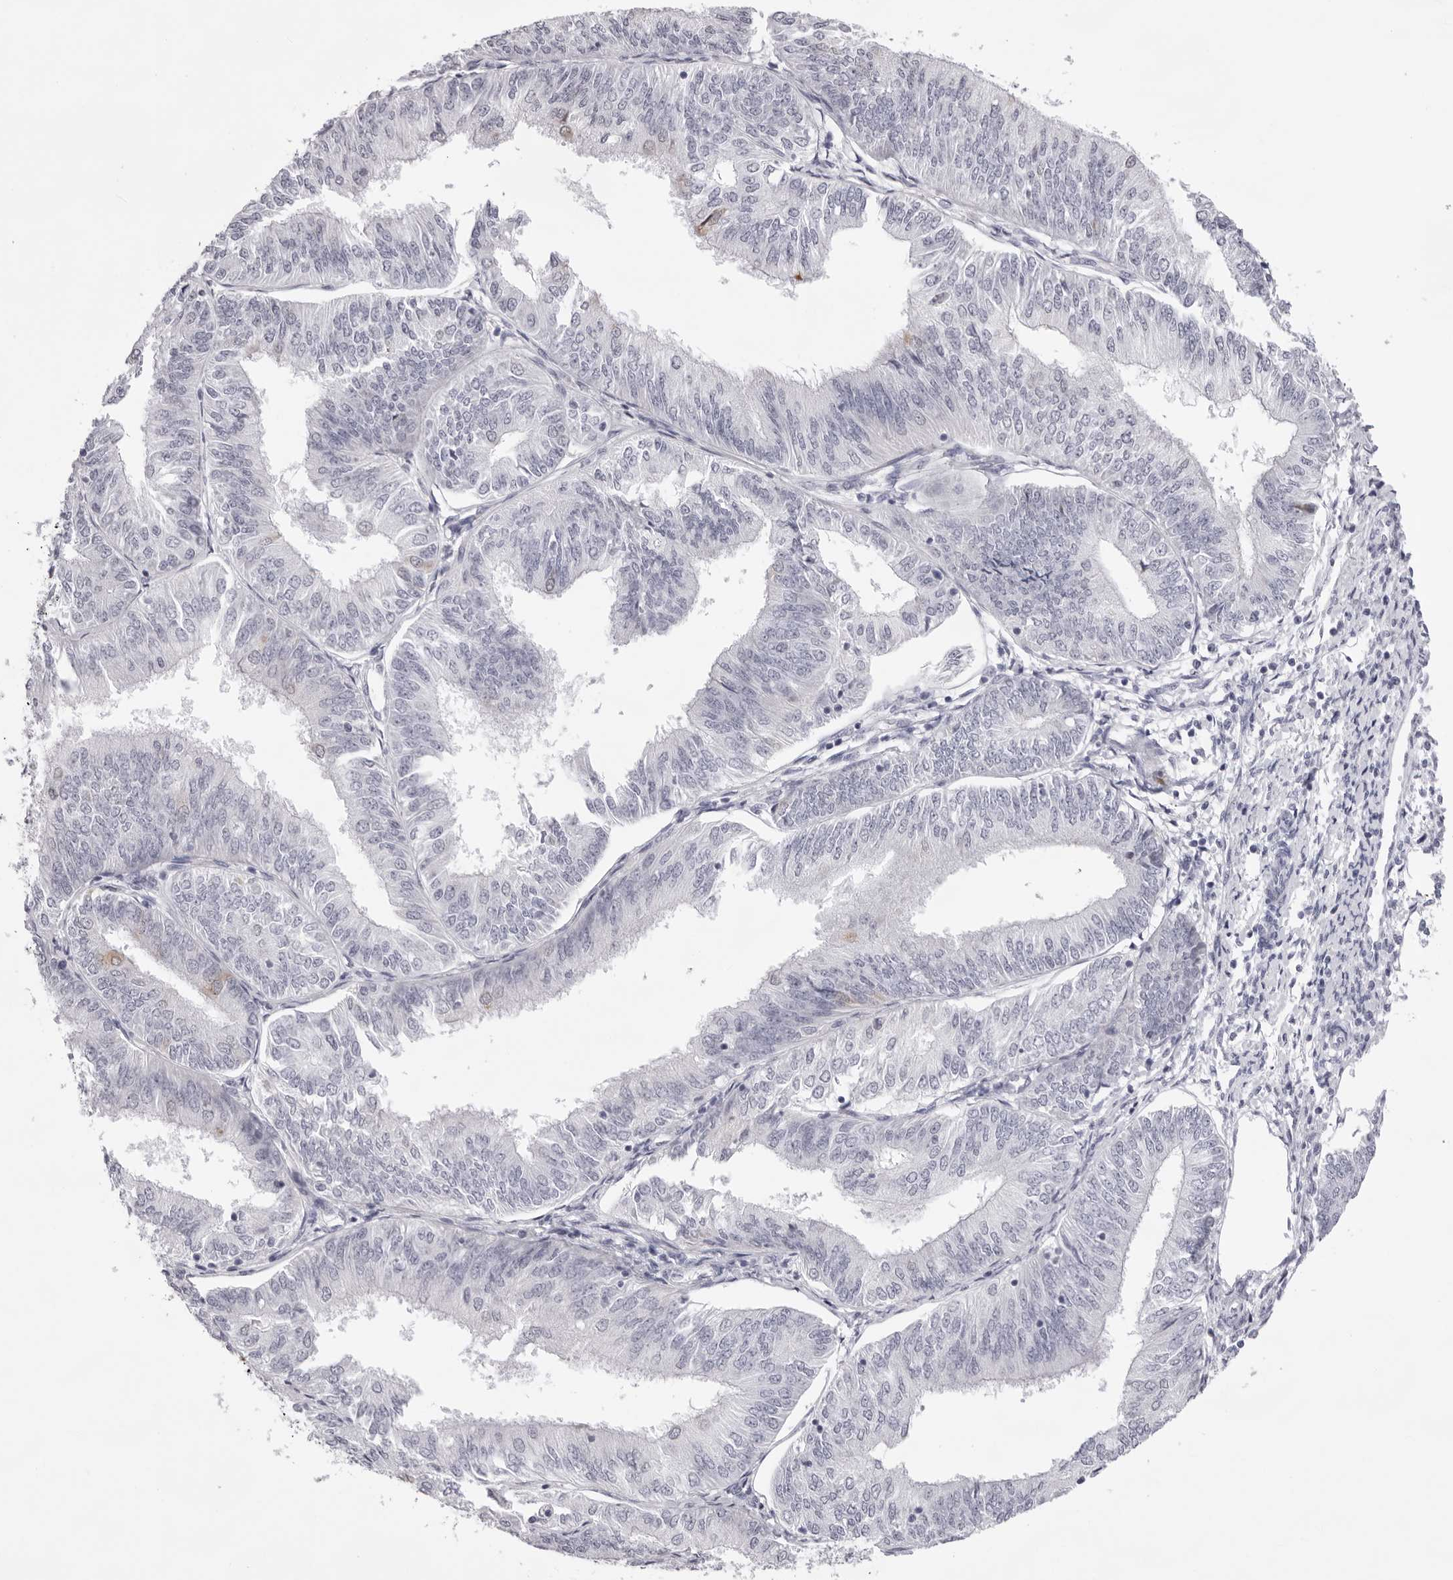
{"staining": {"intensity": "negative", "quantity": "none", "location": "none"}, "tissue": "endometrial cancer", "cell_type": "Tumor cells", "image_type": "cancer", "snomed": [{"axis": "morphology", "description": "Adenocarcinoma, NOS"}, {"axis": "topography", "description": "Endometrium"}], "caption": "An immunohistochemistry (IHC) micrograph of endometrial adenocarcinoma is shown. There is no staining in tumor cells of endometrial adenocarcinoma.", "gene": "SMIM2", "patient": {"sex": "female", "age": 58}}